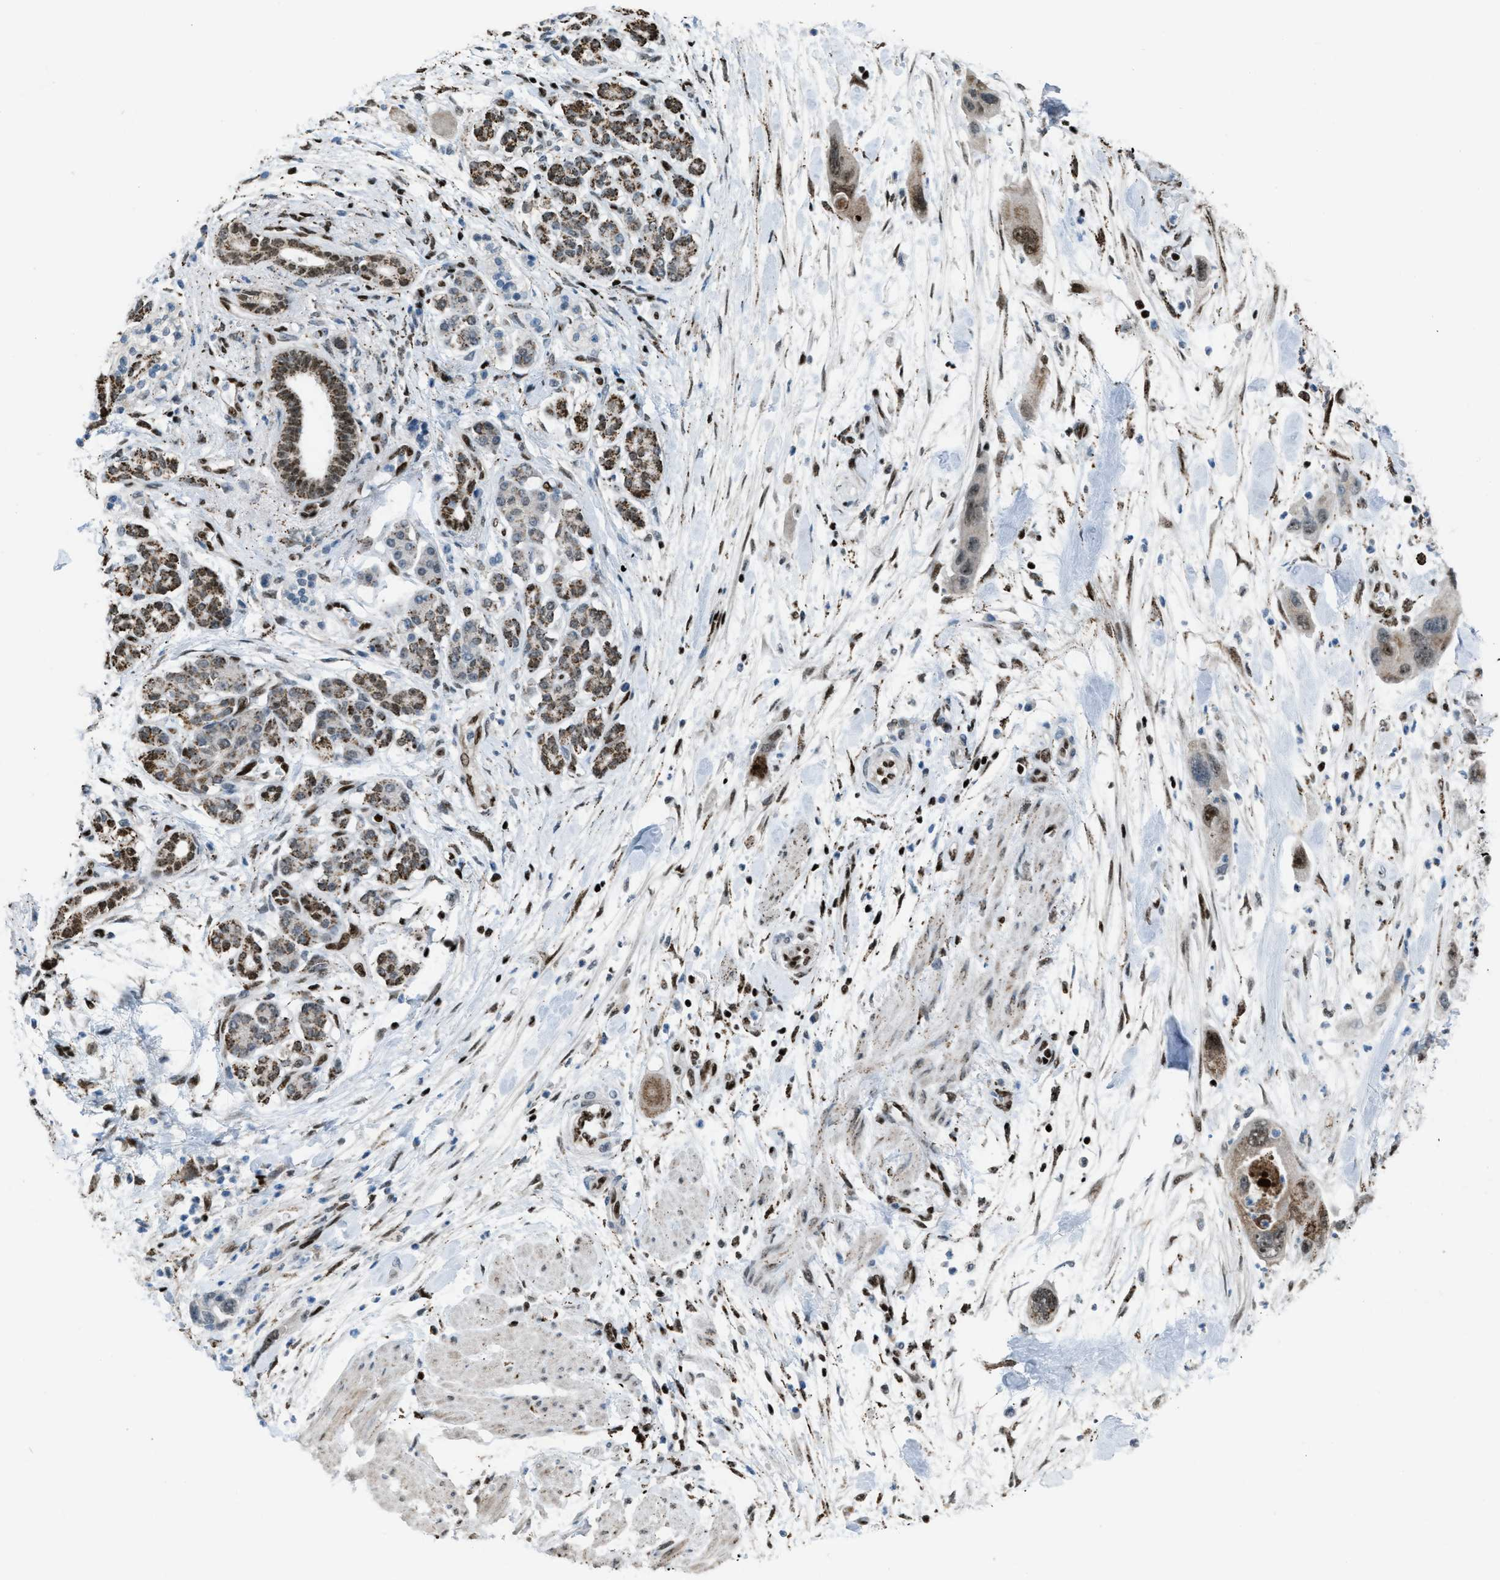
{"staining": {"intensity": "moderate", "quantity": ">75%", "location": "nuclear"}, "tissue": "pancreatic cancer", "cell_type": "Tumor cells", "image_type": "cancer", "snomed": [{"axis": "morphology", "description": "Normal tissue, NOS"}, {"axis": "morphology", "description": "Adenocarcinoma, NOS"}, {"axis": "topography", "description": "Pancreas"}], "caption": "A high-resolution photomicrograph shows IHC staining of pancreatic adenocarcinoma, which reveals moderate nuclear expression in about >75% of tumor cells.", "gene": "SLFN5", "patient": {"sex": "female", "age": 71}}